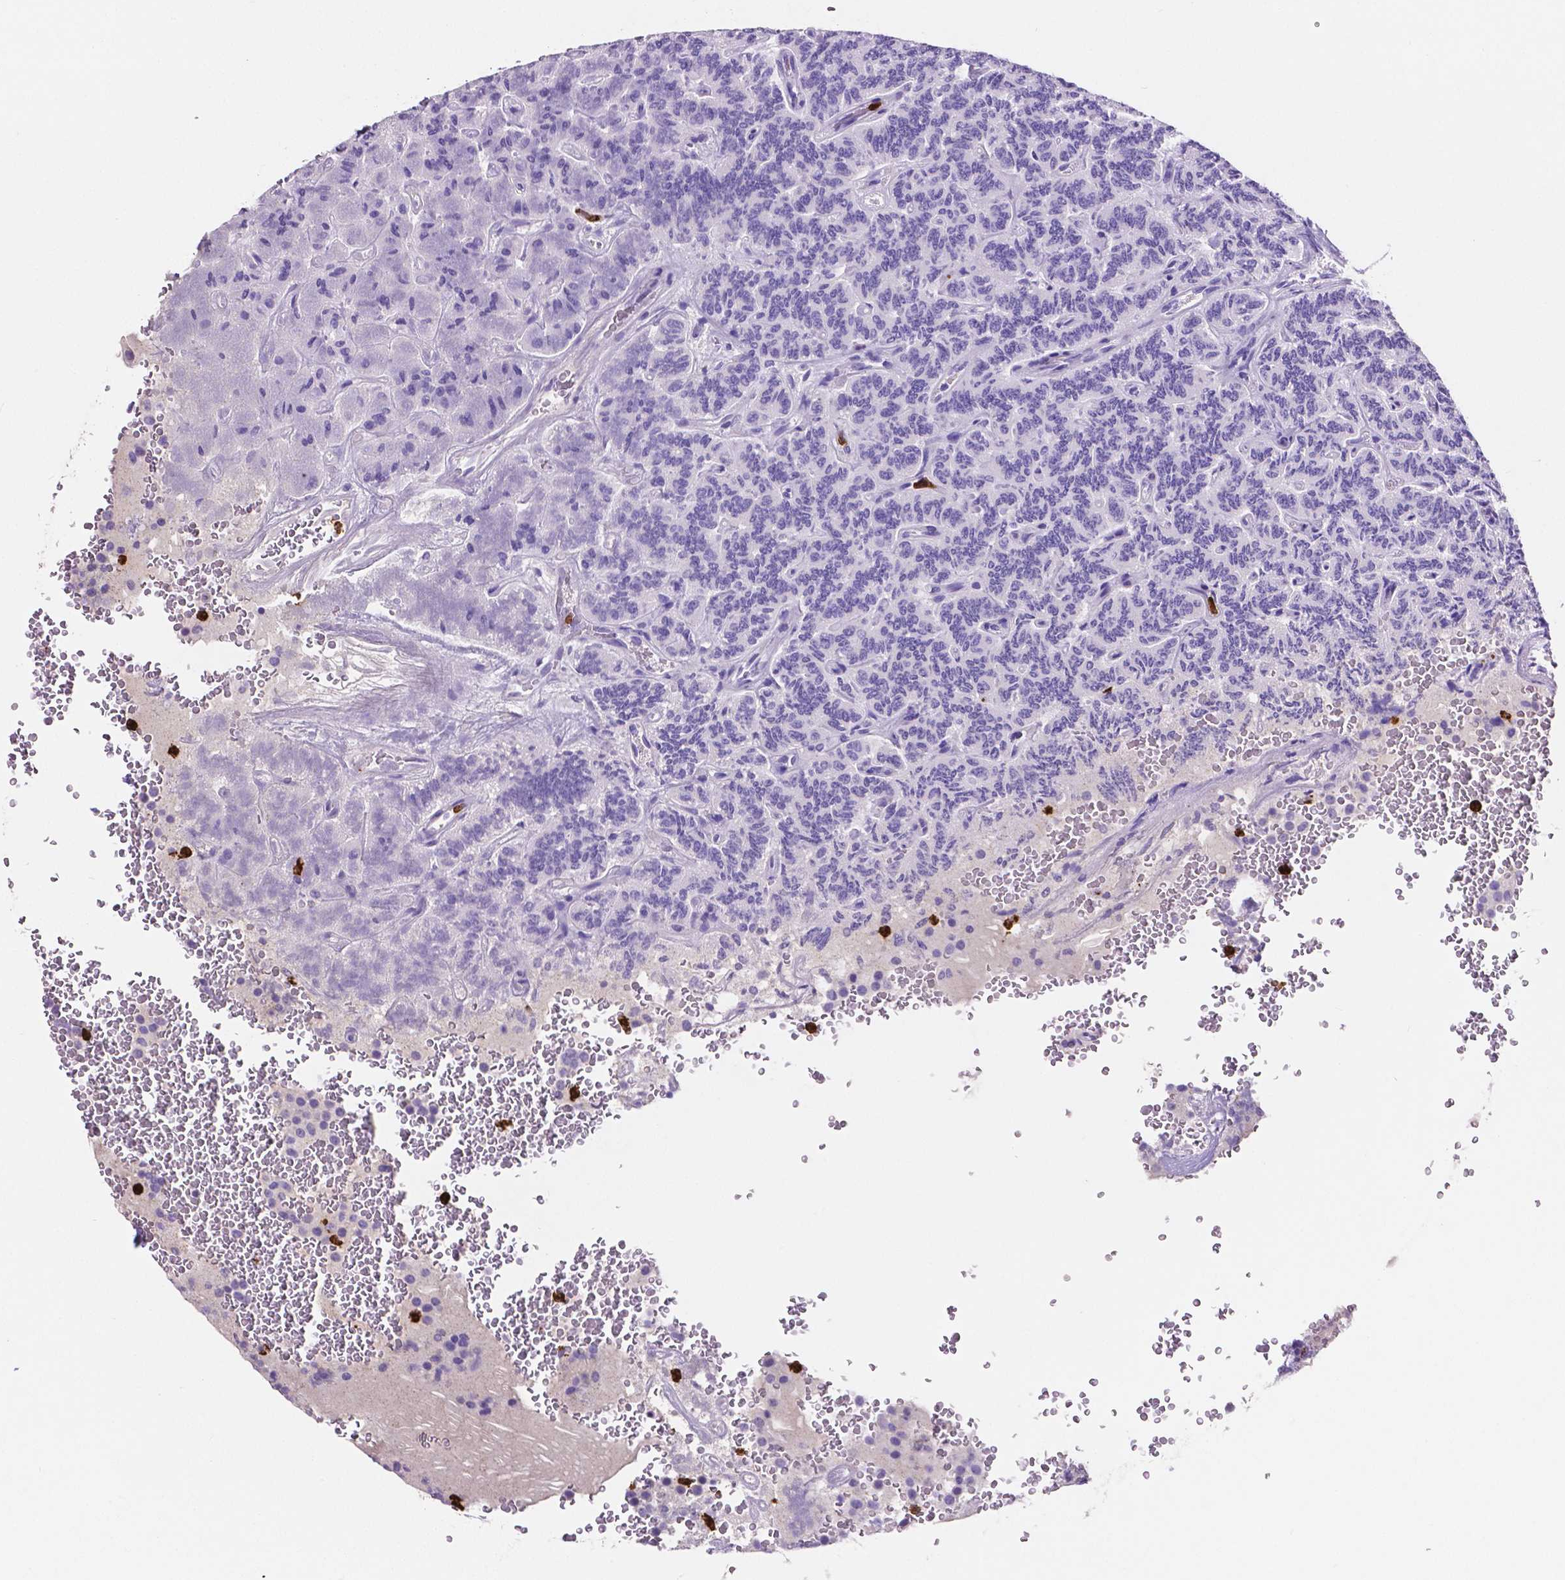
{"staining": {"intensity": "negative", "quantity": "none", "location": "none"}, "tissue": "carcinoid", "cell_type": "Tumor cells", "image_type": "cancer", "snomed": [{"axis": "morphology", "description": "Carcinoid, malignant, NOS"}, {"axis": "topography", "description": "Pancreas"}], "caption": "High power microscopy micrograph of an immunohistochemistry (IHC) image of carcinoid, revealing no significant staining in tumor cells.", "gene": "MMP9", "patient": {"sex": "male", "age": 36}}